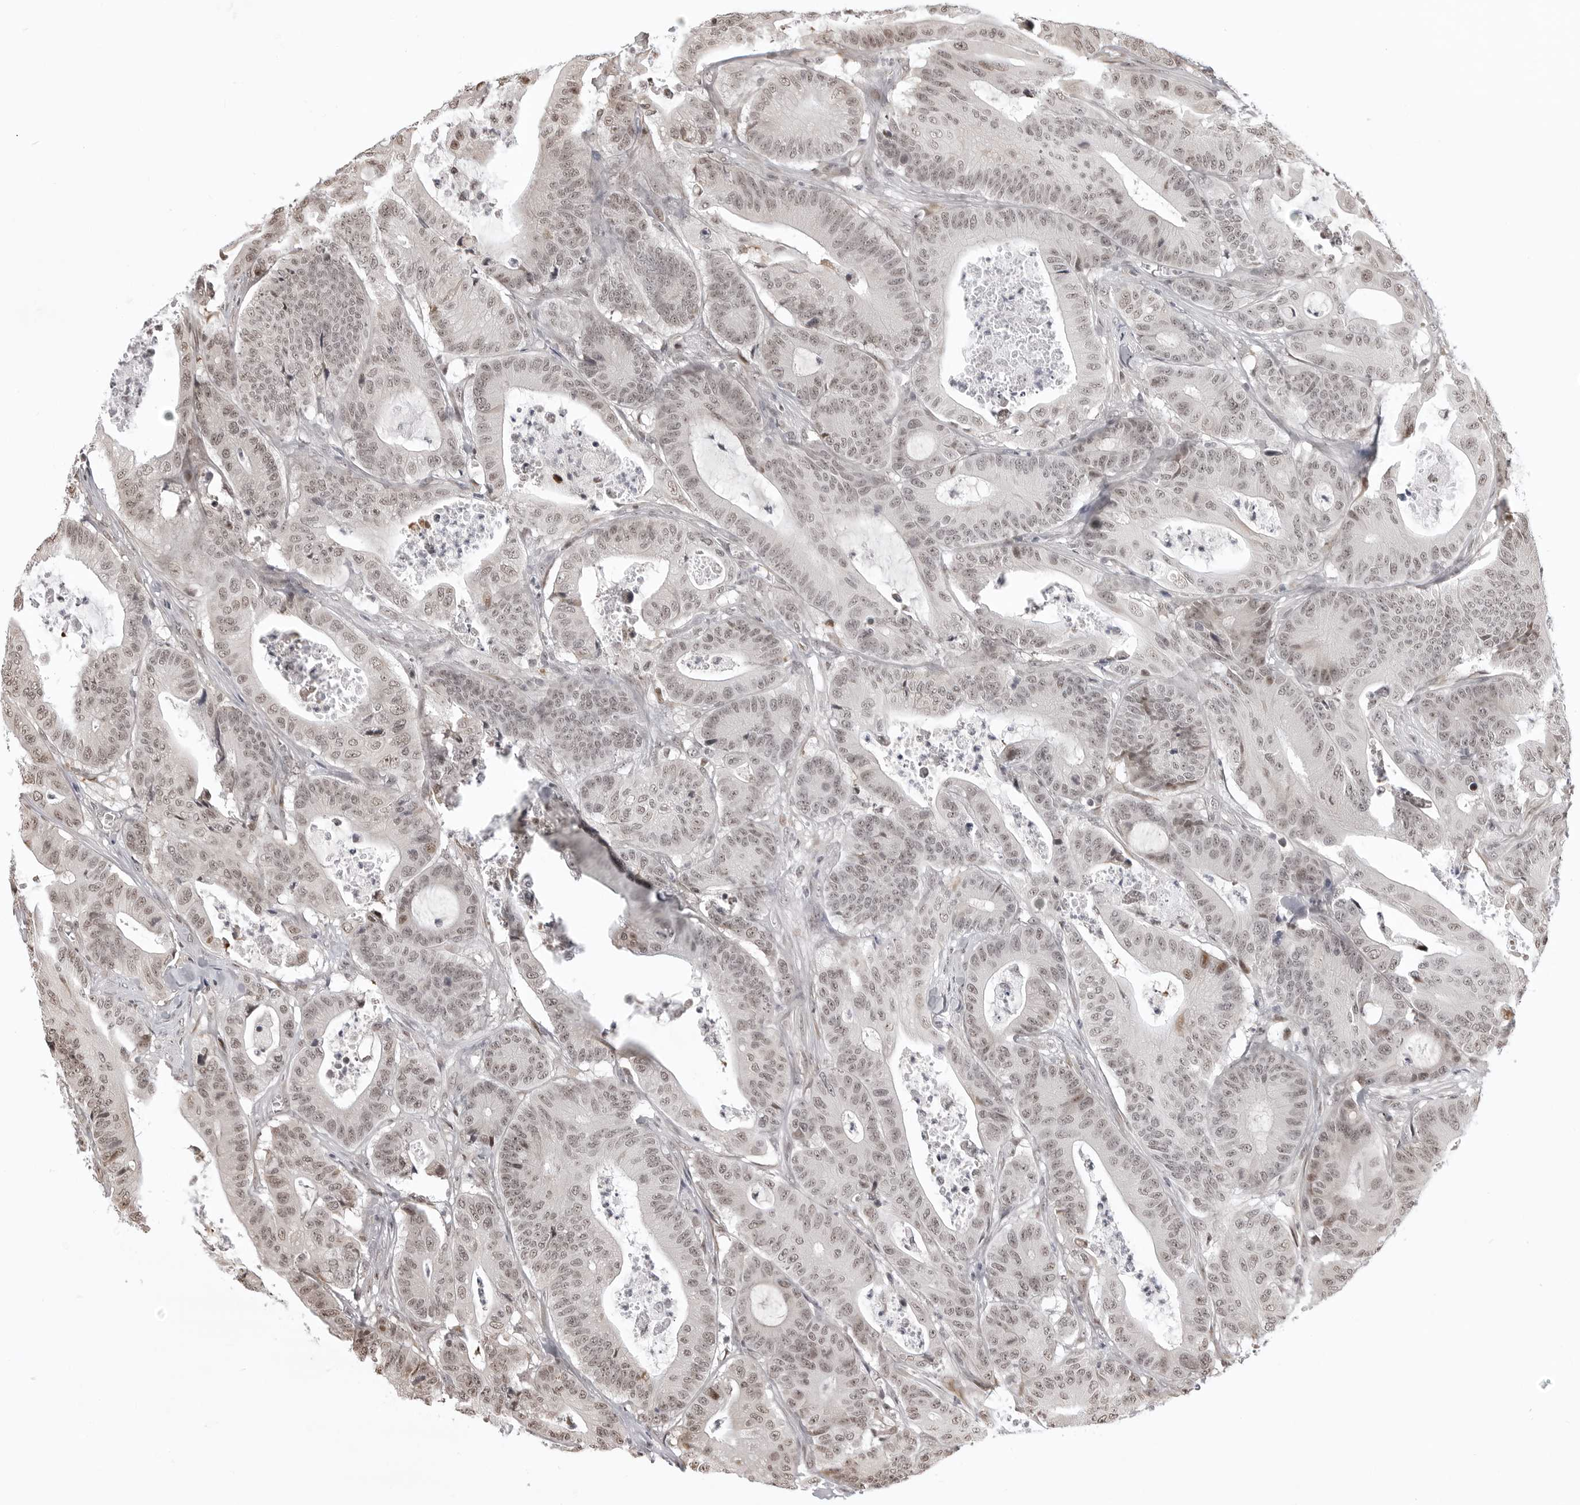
{"staining": {"intensity": "weak", "quantity": ">75%", "location": "nuclear"}, "tissue": "colorectal cancer", "cell_type": "Tumor cells", "image_type": "cancer", "snomed": [{"axis": "morphology", "description": "Adenocarcinoma, NOS"}, {"axis": "topography", "description": "Colon"}], "caption": "IHC histopathology image of colorectal cancer (adenocarcinoma) stained for a protein (brown), which exhibits low levels of weak nuclear staining in about >75% of tumor cells.", "gene": "PHF3", "patient": {"sex": "female", "age": 84}}